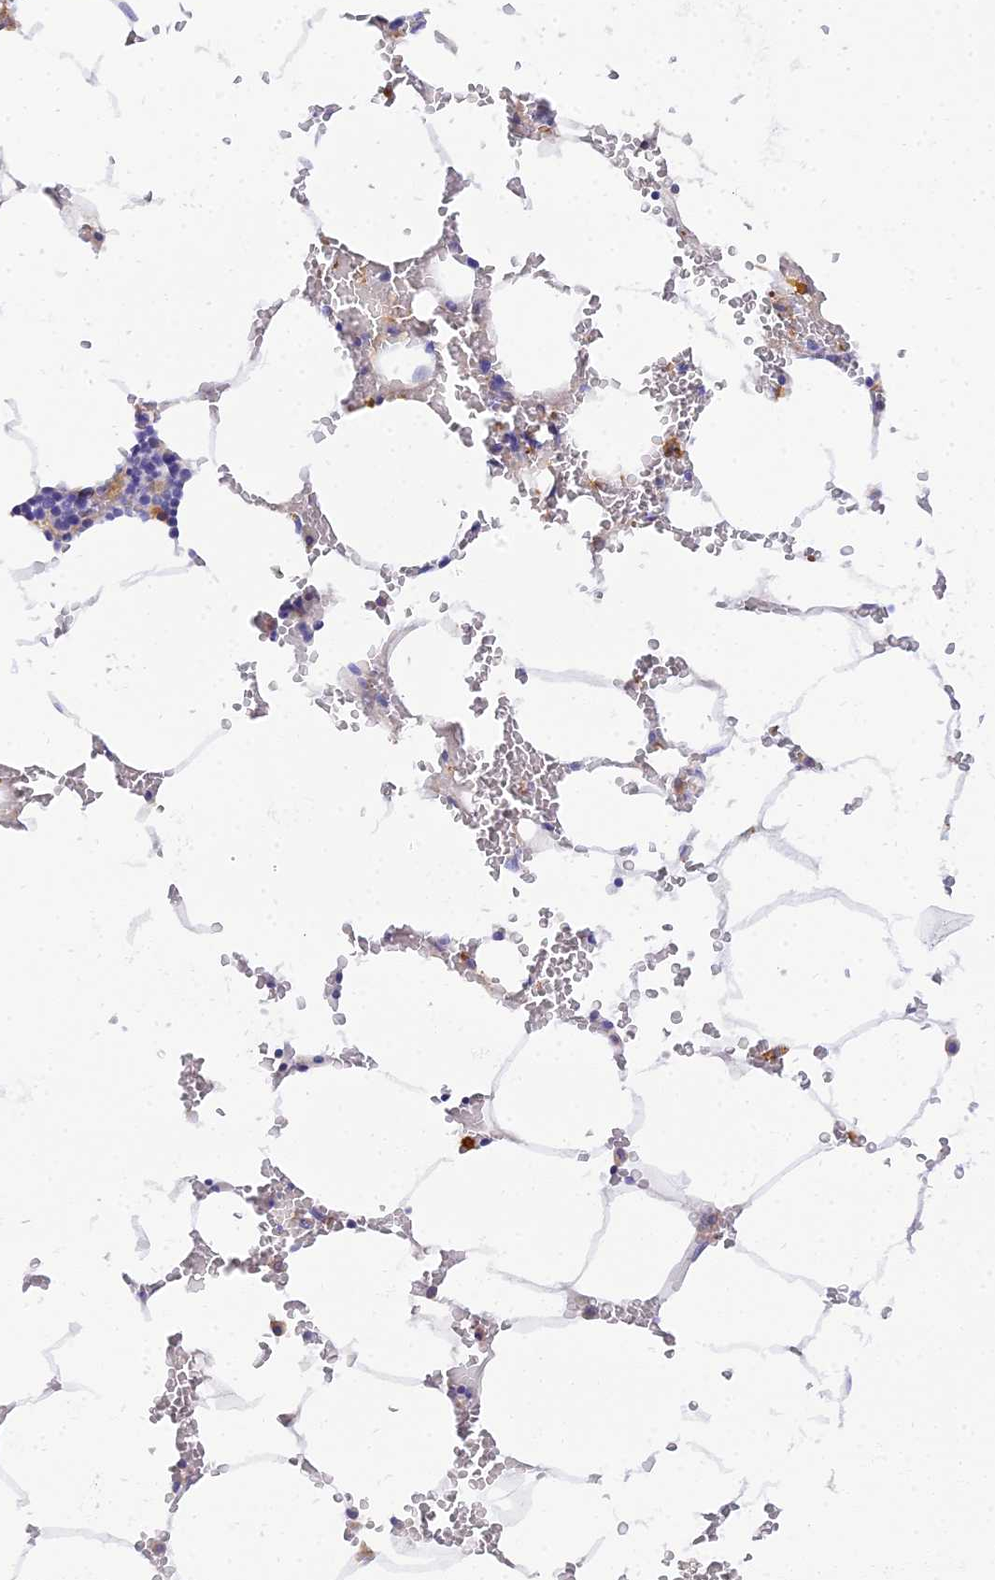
{"staining": {"intensity": "moderate", "quantity": "<25%", "location": "cytoplasmic/membranous"}, "tissue": "bone marrow", "cell_type": "Hematopoietic cells", "image_type": "normal", "snomed": [{"axis": "morphology", "description": "Normal tissue, NOS"}, {"axis": "topography", "description": "Bone marrow"}], "caption": "Protein analysis of unremarkable bone marrow shows moderate cytoplasmic/membranous positivity in approximately <25% of hematopoietic cells.", "gene": "ARL8A", "patient": {"sex": "male", "age": 70}}